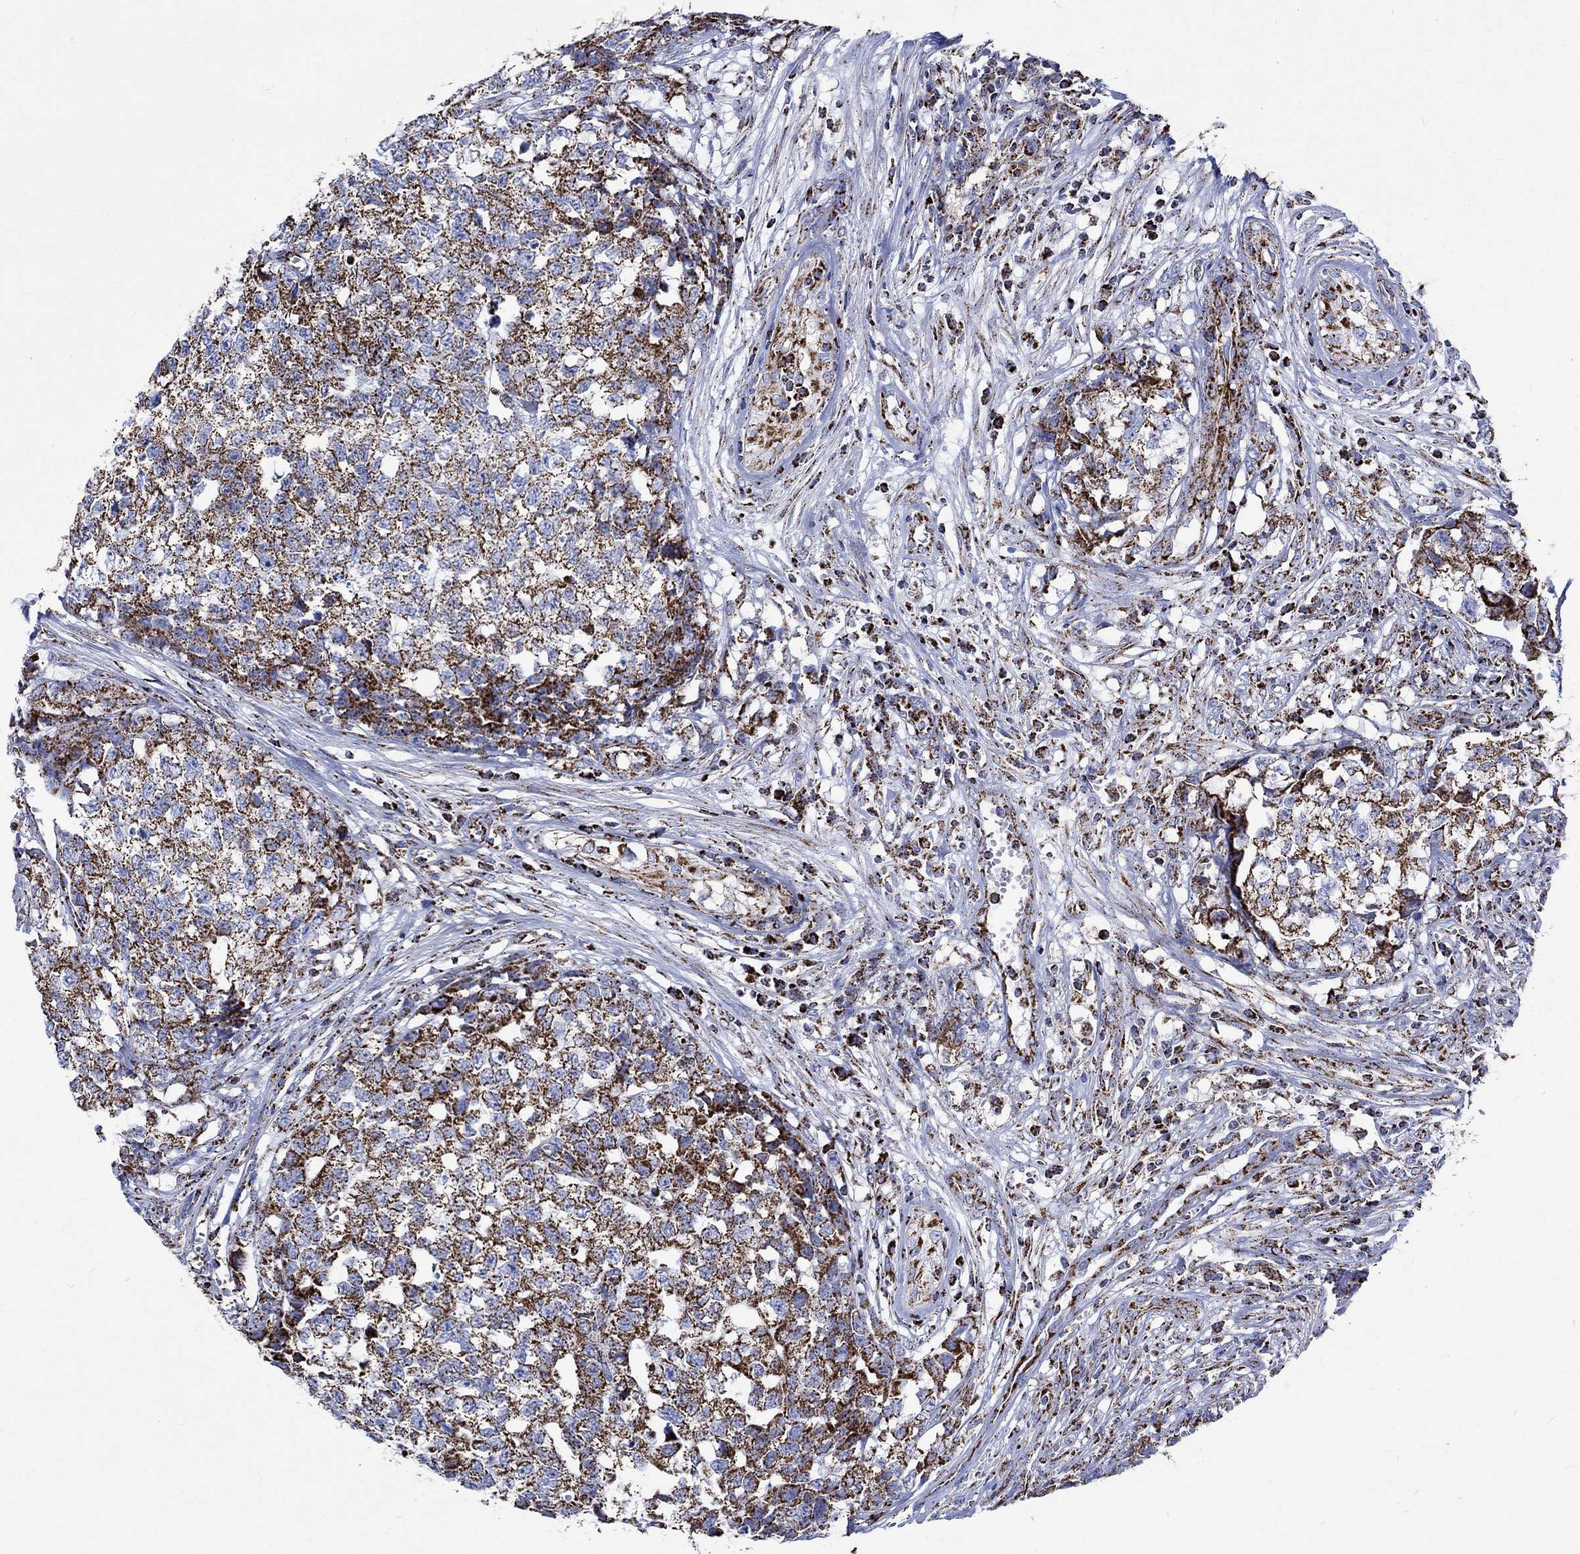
{"staining": {"intensity": "strong", "quantity": ">75%", "location": "cytoplasmic/membranous"}, "tissue": "testis cancer", "cell_type": "Tumor cells", "image_type": "cancer", "snomed": [{"axis": "morphology", "description": "Seminoma, NOS"}, {"axis": "morphology", "description": "Carcinoma, Embryonal, NOS"}, {"axis": "topography", "description": "Testis"}], "caption": "High-power microscopy captured an immunohistochemistry micrograph of embryonal carcinoma (testis), revealing strong cytoplasmic/membranous staining in about >75% of tumor cells.", "gene": "RCE1", "patient": {"sex": "male", "age": 22}}